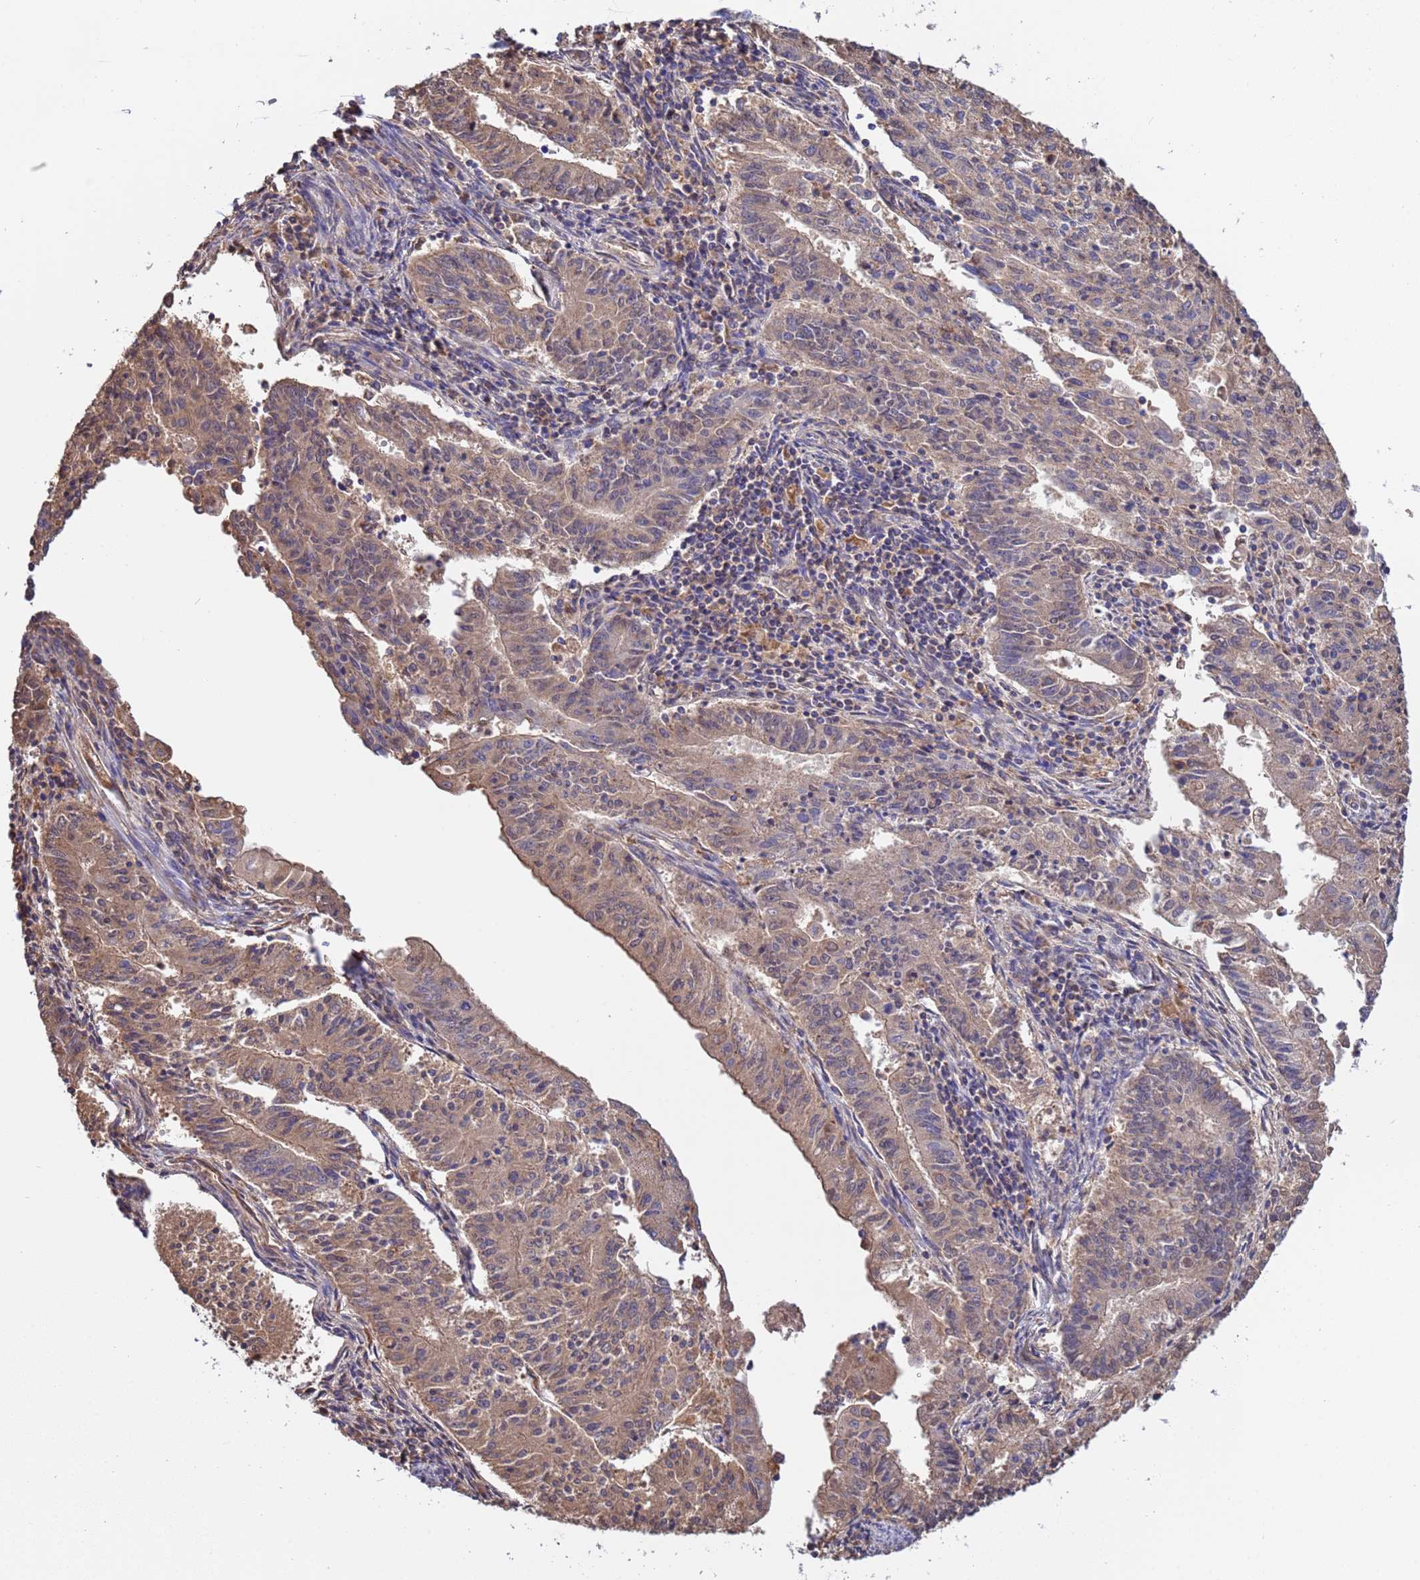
{"staining": {"intensity": "moderate", "quantity": "25%-75%", "location": "cytoplasmic/membranous"}, "tissue": "endometrial cancer", "cell_type": "Tumor cells", "image_type": "cancer", "snomed": [{"axis": "morphology", "description": "Adenocarcinoma, NOS"}, {"axis": "topography", "description": "Endometrium"}], "caption": "The image reveals immunohistochemical staining of endometrial cancer. There is moderate cytoplasmic/membranous positivity is present in approximately 25%-75% of tumor cells.", "gene": "GLUD1", "patient": {"sex": "female", "age": 59}}